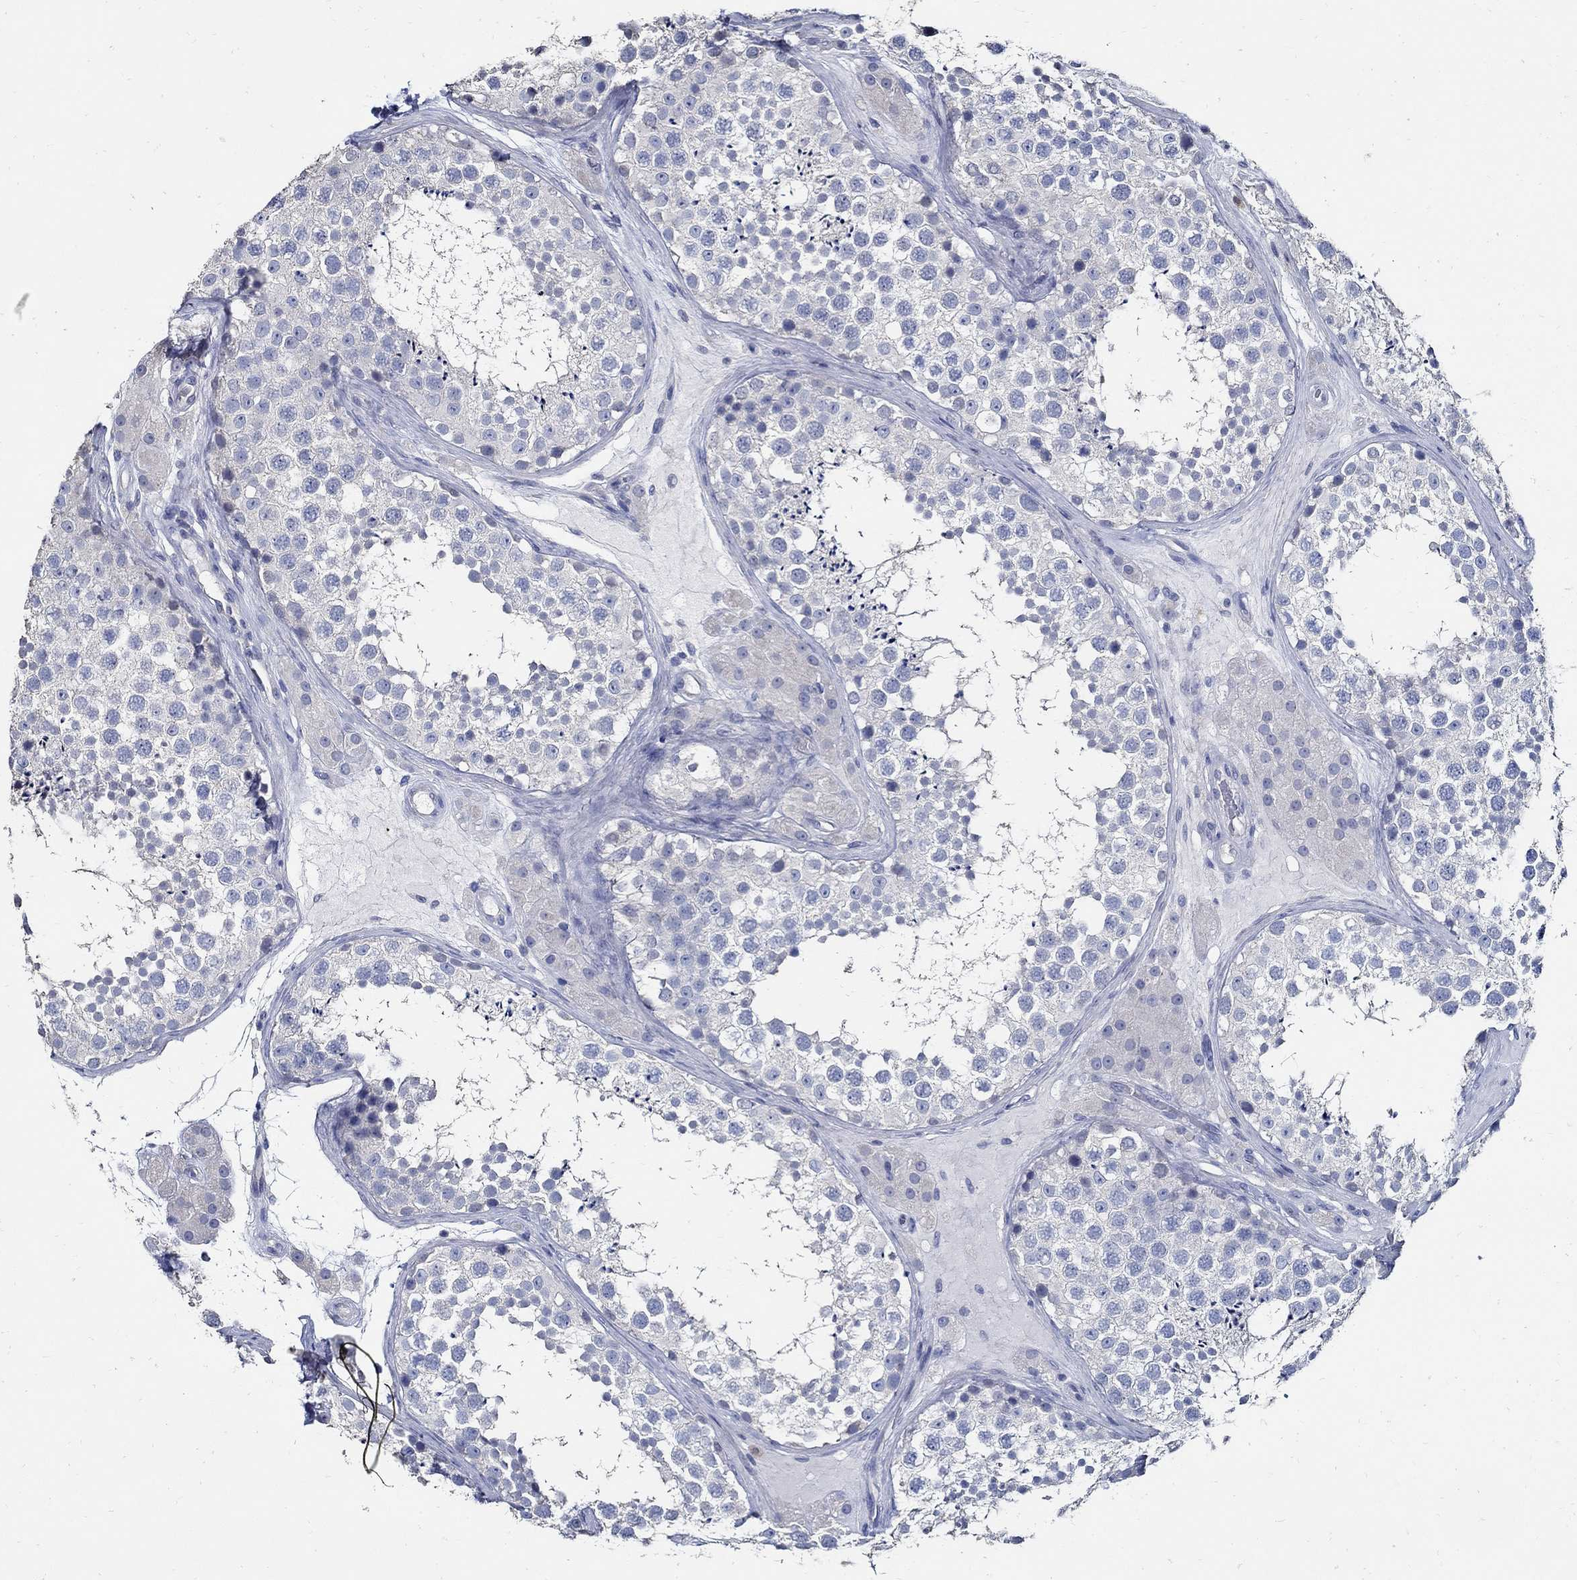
{"staining": {"intensity": "negative", "quantity": "none", "location": "none"}, "tissue": "testis", "cell_type": "Cells in seminiferous ducts", "image_type": "normal", "snomed": [{"axis": "morphology", "description": "Normal tissue, NOS"}, {"axis": "topography", "description": "Testis"}], "caption": "There is no significant expression in cells in seminiferous ducts of testis. (DAB (3,3'-diaminobenzidine) immunohistochemistry (IHC), high magnification).", "gene": "PRX", "patient": {"sex": "male", "age": 41}}